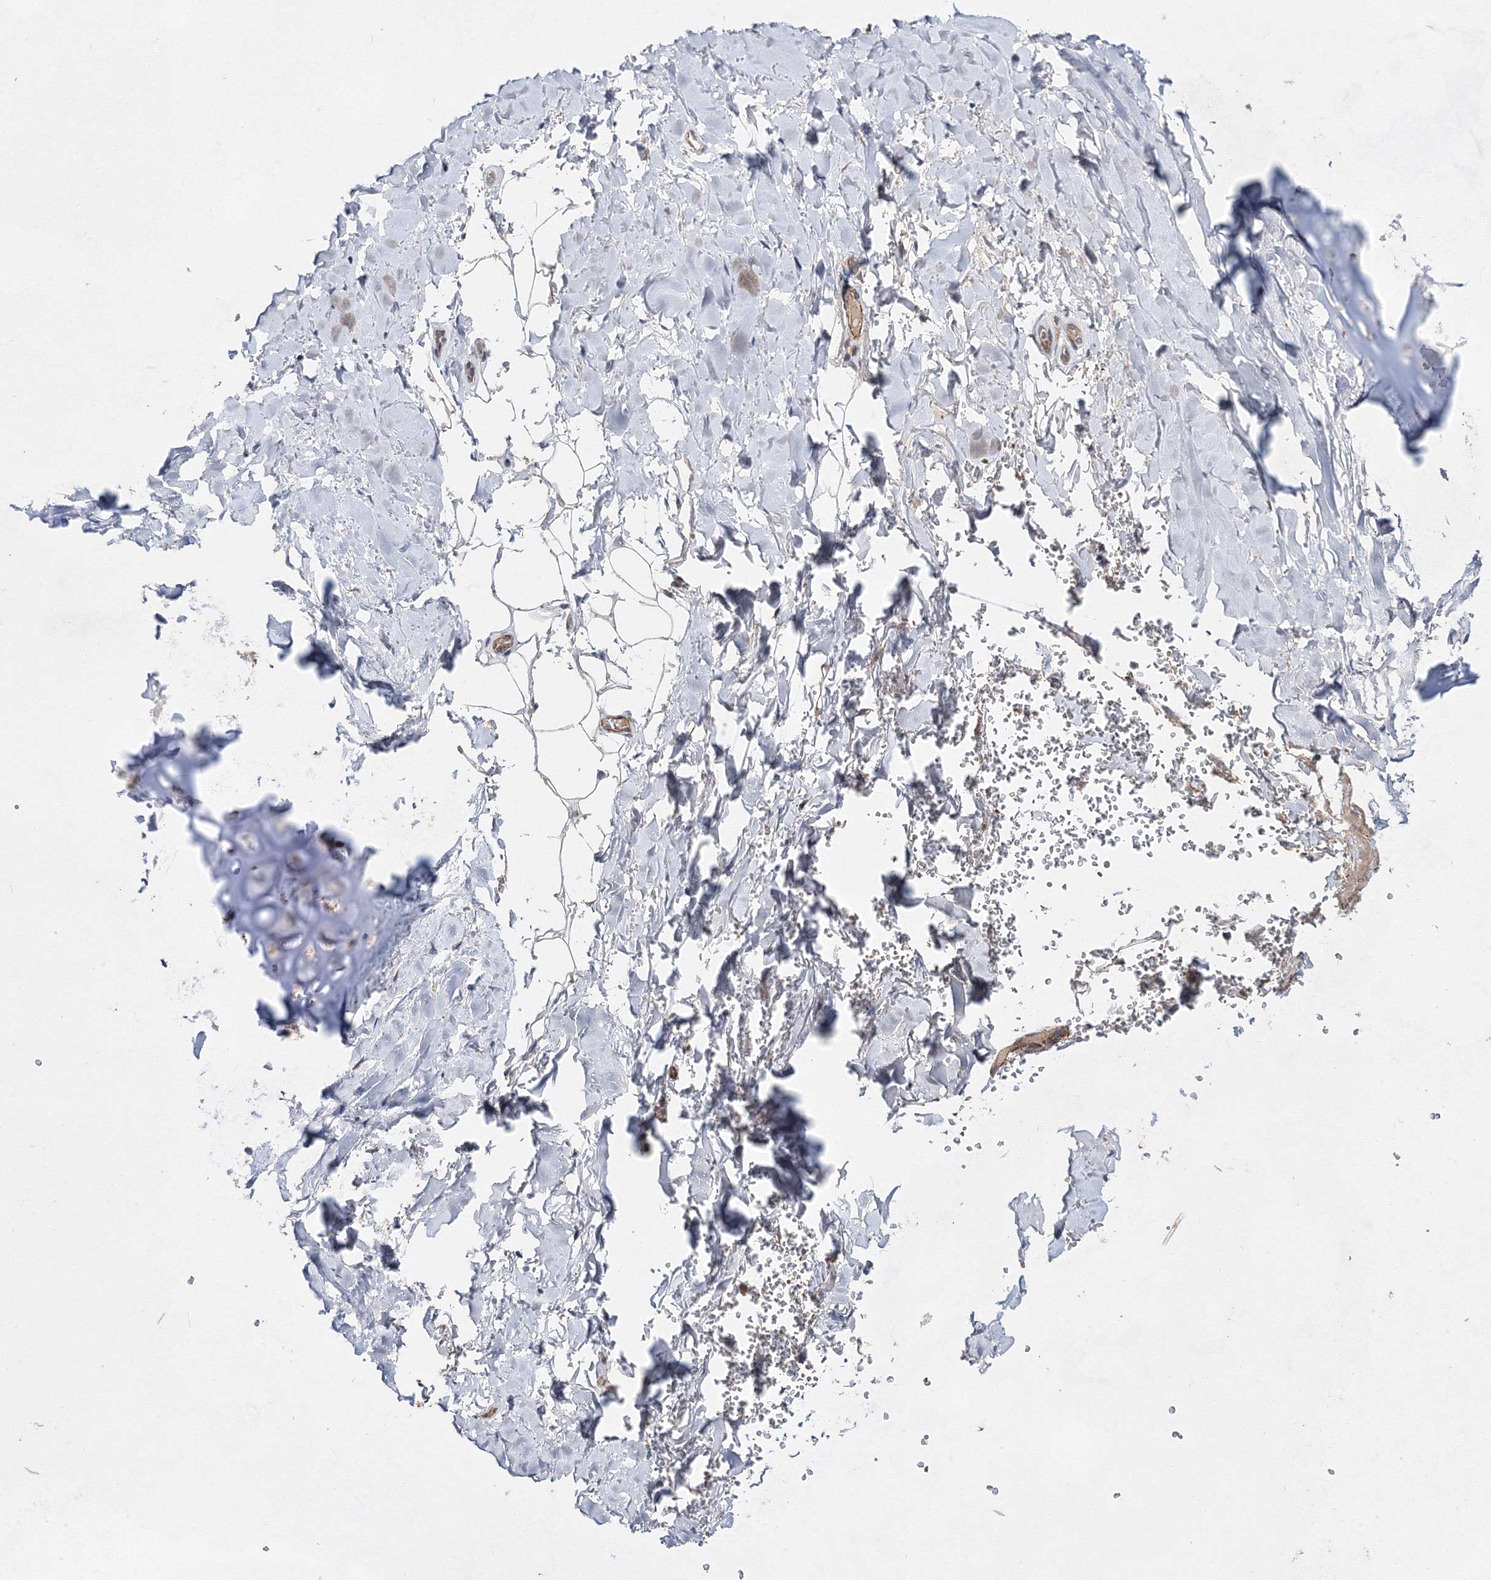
{"staining": {"intensity": "weak", "quantity": "25%-75%", "location": "cytoplasmic/membranous"}, "tissue": "adipose tissue", "cell_type": "Adipocytes", "image_type": "normal", "snomed": [{"axis": "morphology", "description": "Normal tissue, NOS"}, {"axis": "topography", "description": "Cartilage tissue"}], "caption": "Immunohistochemistry image of unremarkable adipose tissue: human adipose tissue stained using IHC reveals low levels of weak protein expression localized specifically in the cytoplasmic/membranous of adipocytes, appearing as a cytoplasmic/membranous brown color.", "gene": "GFM1", "patient": {"sex": "female", "age": 63}}